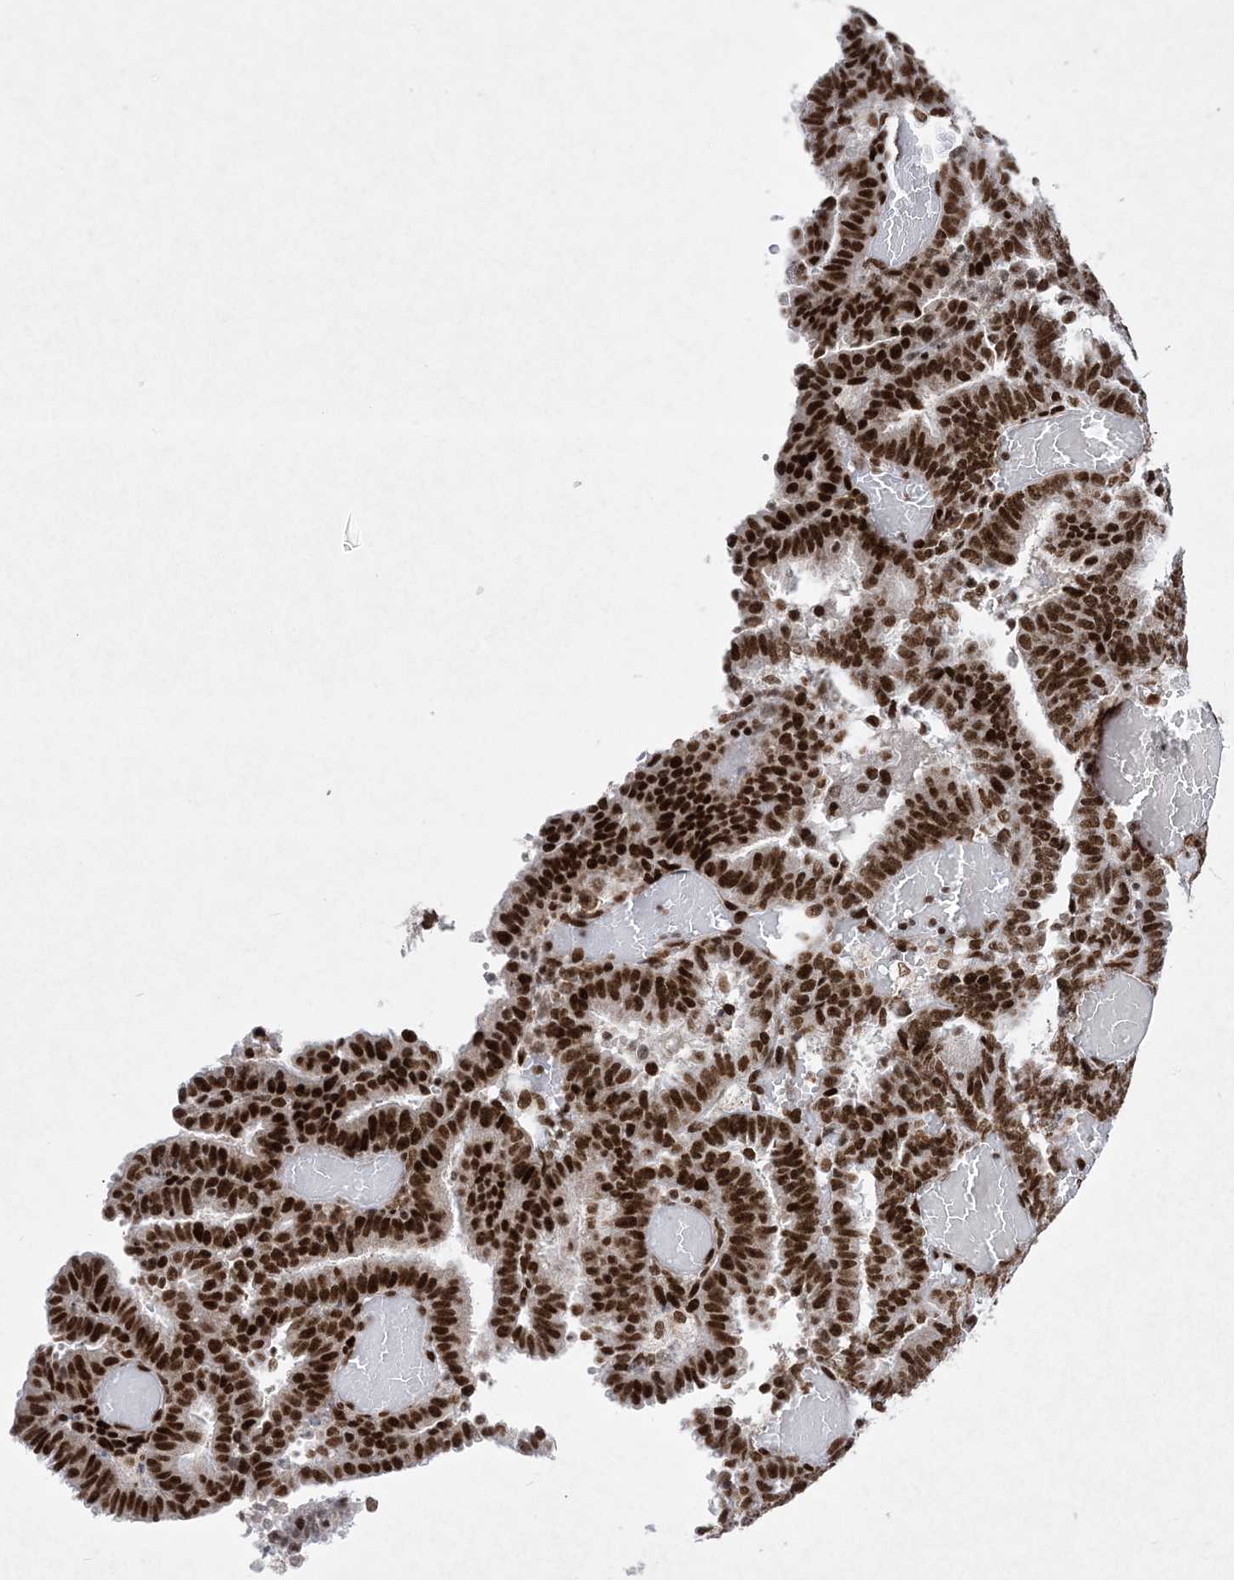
{"staining": {"intensity": "strong", "quantity": ">75%", "location": "nuclear"}, "tissue": "endometrial cancer", "cell_type": "Tumor cells", "image_type": "cancer", "snomed": [{"axis": "morphology", "description": "Adenocarcinoma, NOS"}, {"axis": "topography", "description": "Uterus"}], "caption": "IHC image of human endometrial cancer stained for a protein (brown), which exhibits high levels of strong nuclear positivity in approximately >75% of tumor cells.", "gene": "PKNOX2", "patient": {"sex": "female", "age": 83}}